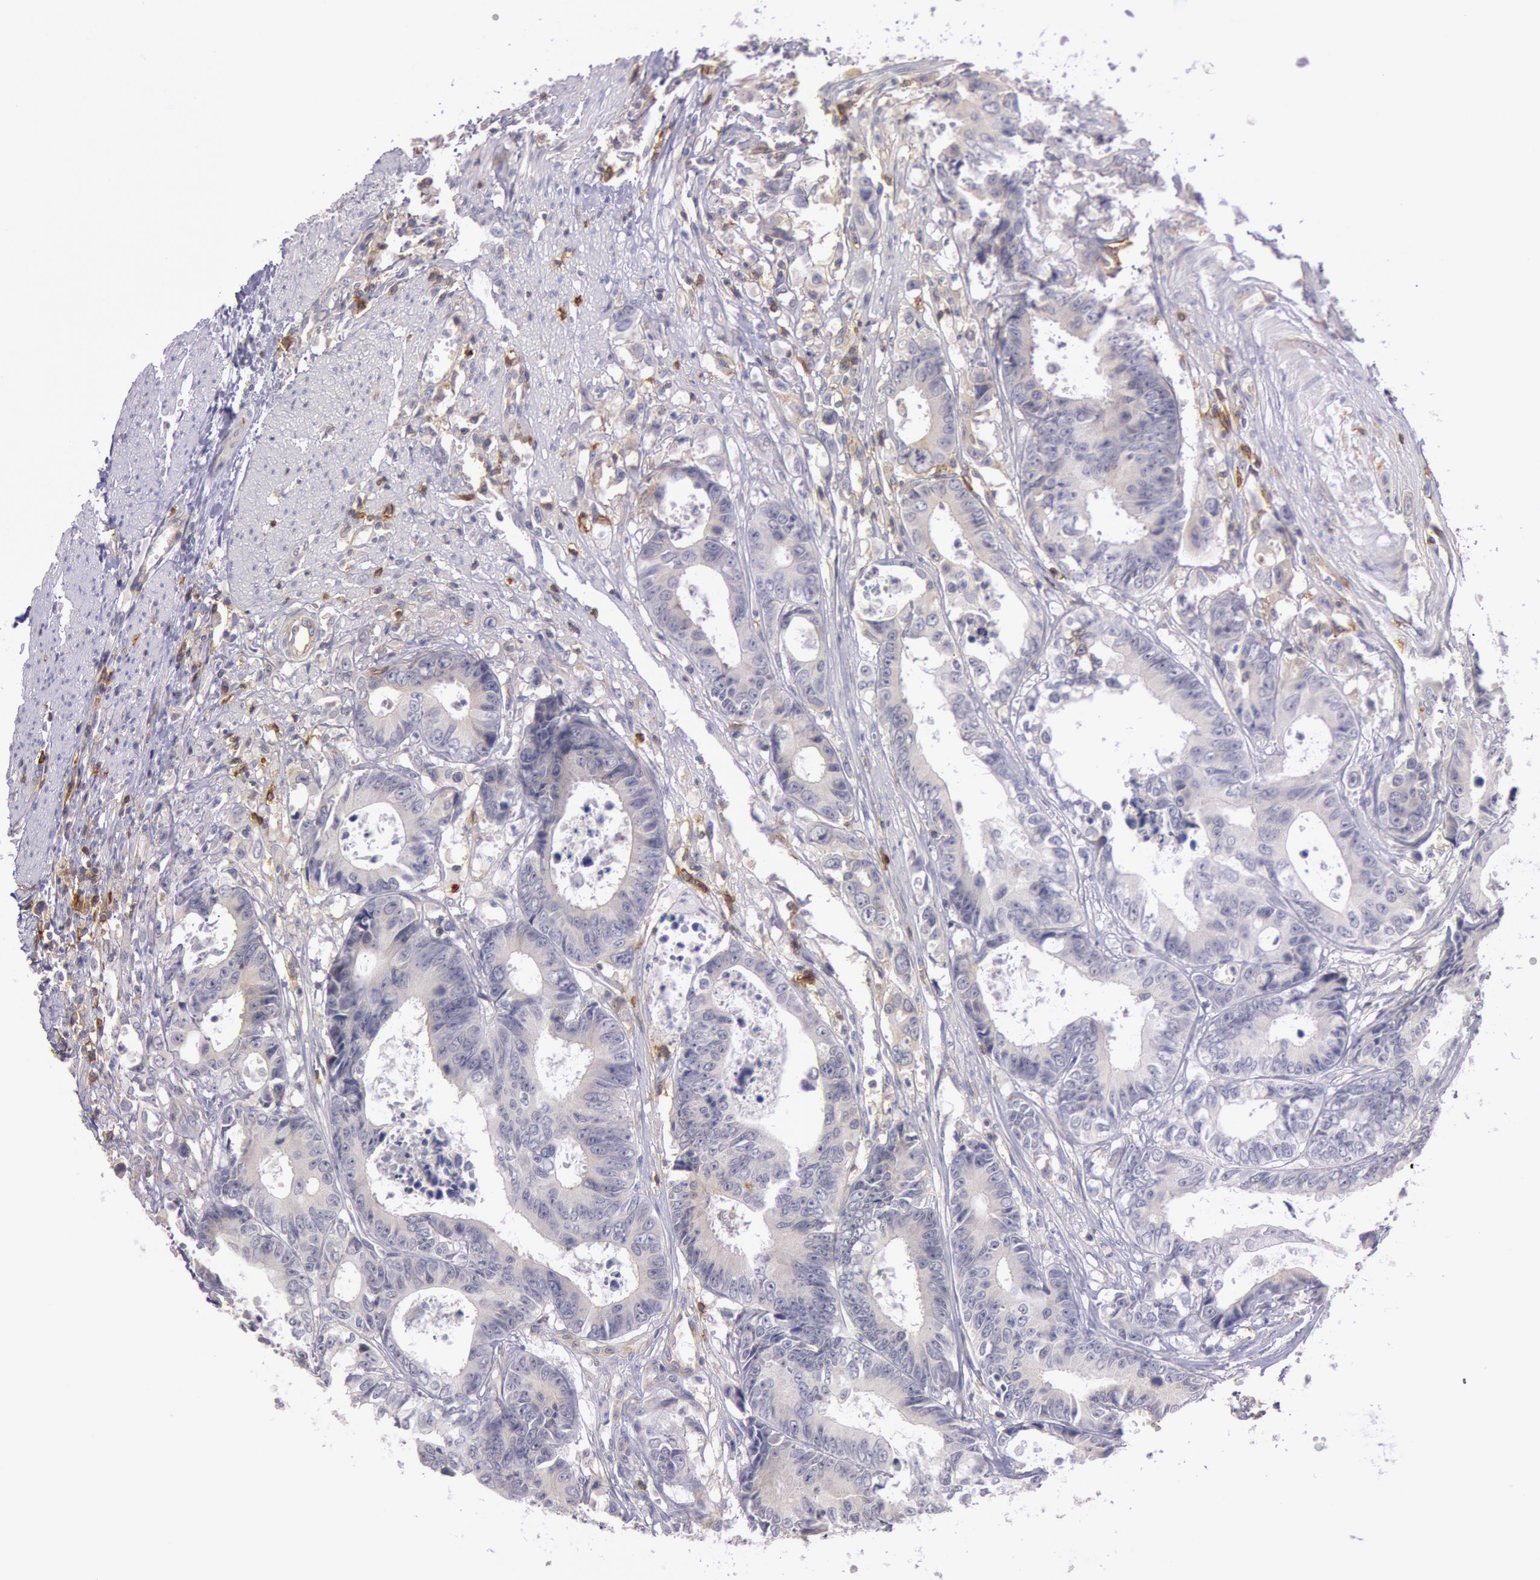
{"staining": {"intensity": "negative", "quantity": "none", "location": "none"}, "tissue": "colorectal cancer", "cell_type": "Tumor cells", "image_type": "cancer", "snomed": [{"axis": "morphology", "description": "Adenocarcinoma, NOS"}, {"axis": "topography", "description": "Rectum"}], "caption": "IHC histopathology image of human colorectal cancer stained for a protein (brown), which exhibits no expression in tumor cells.", "gene": "TRIB2", "patient": {"sex": "female", "age": 98}}